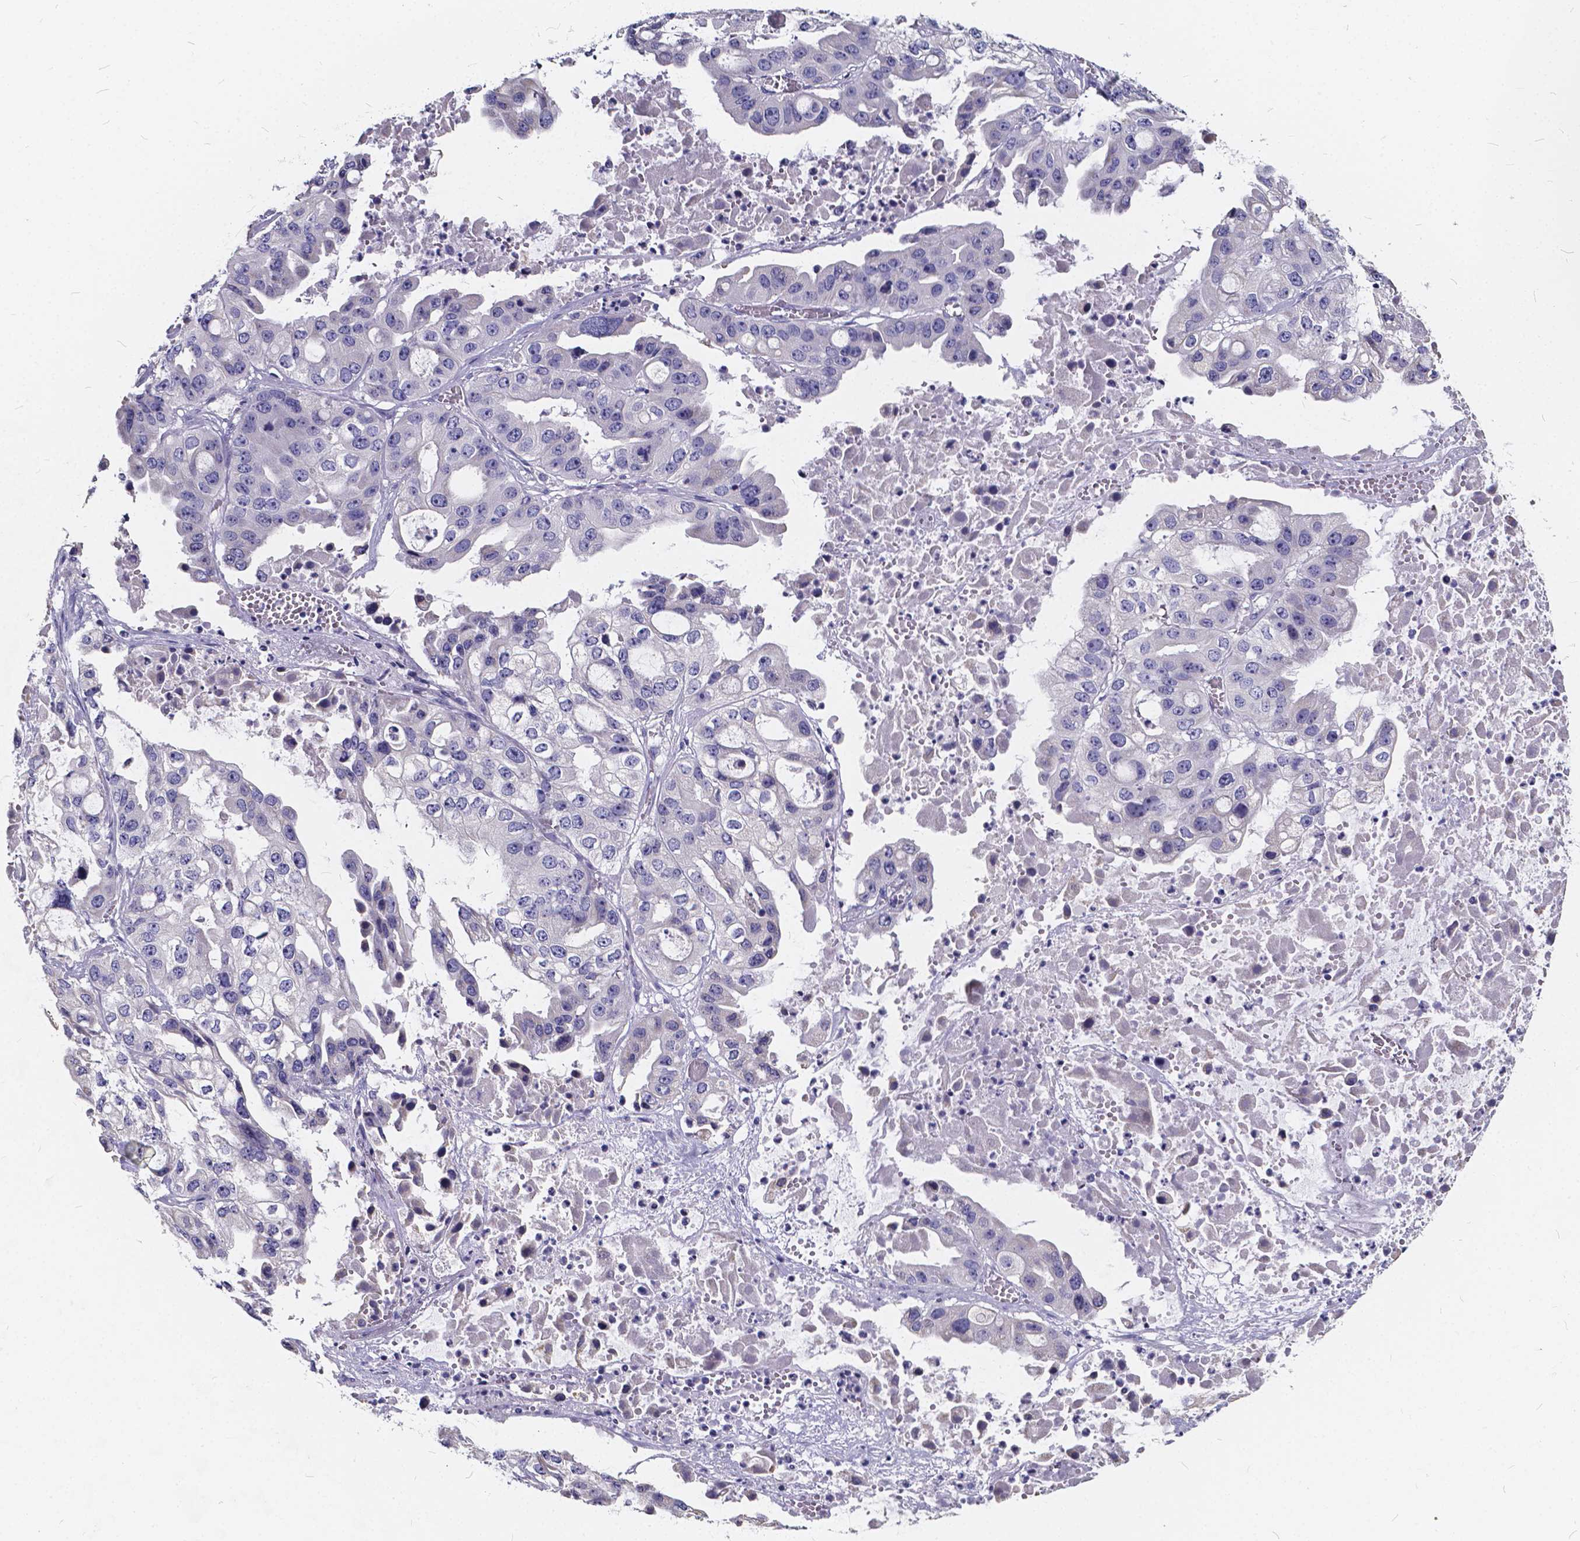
{"staining": {"intensity": "negative", "quantity": "none", "location": "none"}, "tissue": "ovarian cancer", "cell_type": "Tumor cells", "image_type": "cancer", "snomed": [{"axis": "morphology", "description": "Cystadenocarcinoma, serous, NOS"}, {"axis": "topography", "description": "Ovary"}], "caption": "Tumor cells are negative for brown protein staining in serous cystadenocarcinoma (ovarian). (Stains: DAB immunohistochemistry with hematoxylin counter stain, Microscopy: brightfield microscopy at high magnification).", "gene": "SPEF2", "patient": {"sex": "female", "age": 56}}